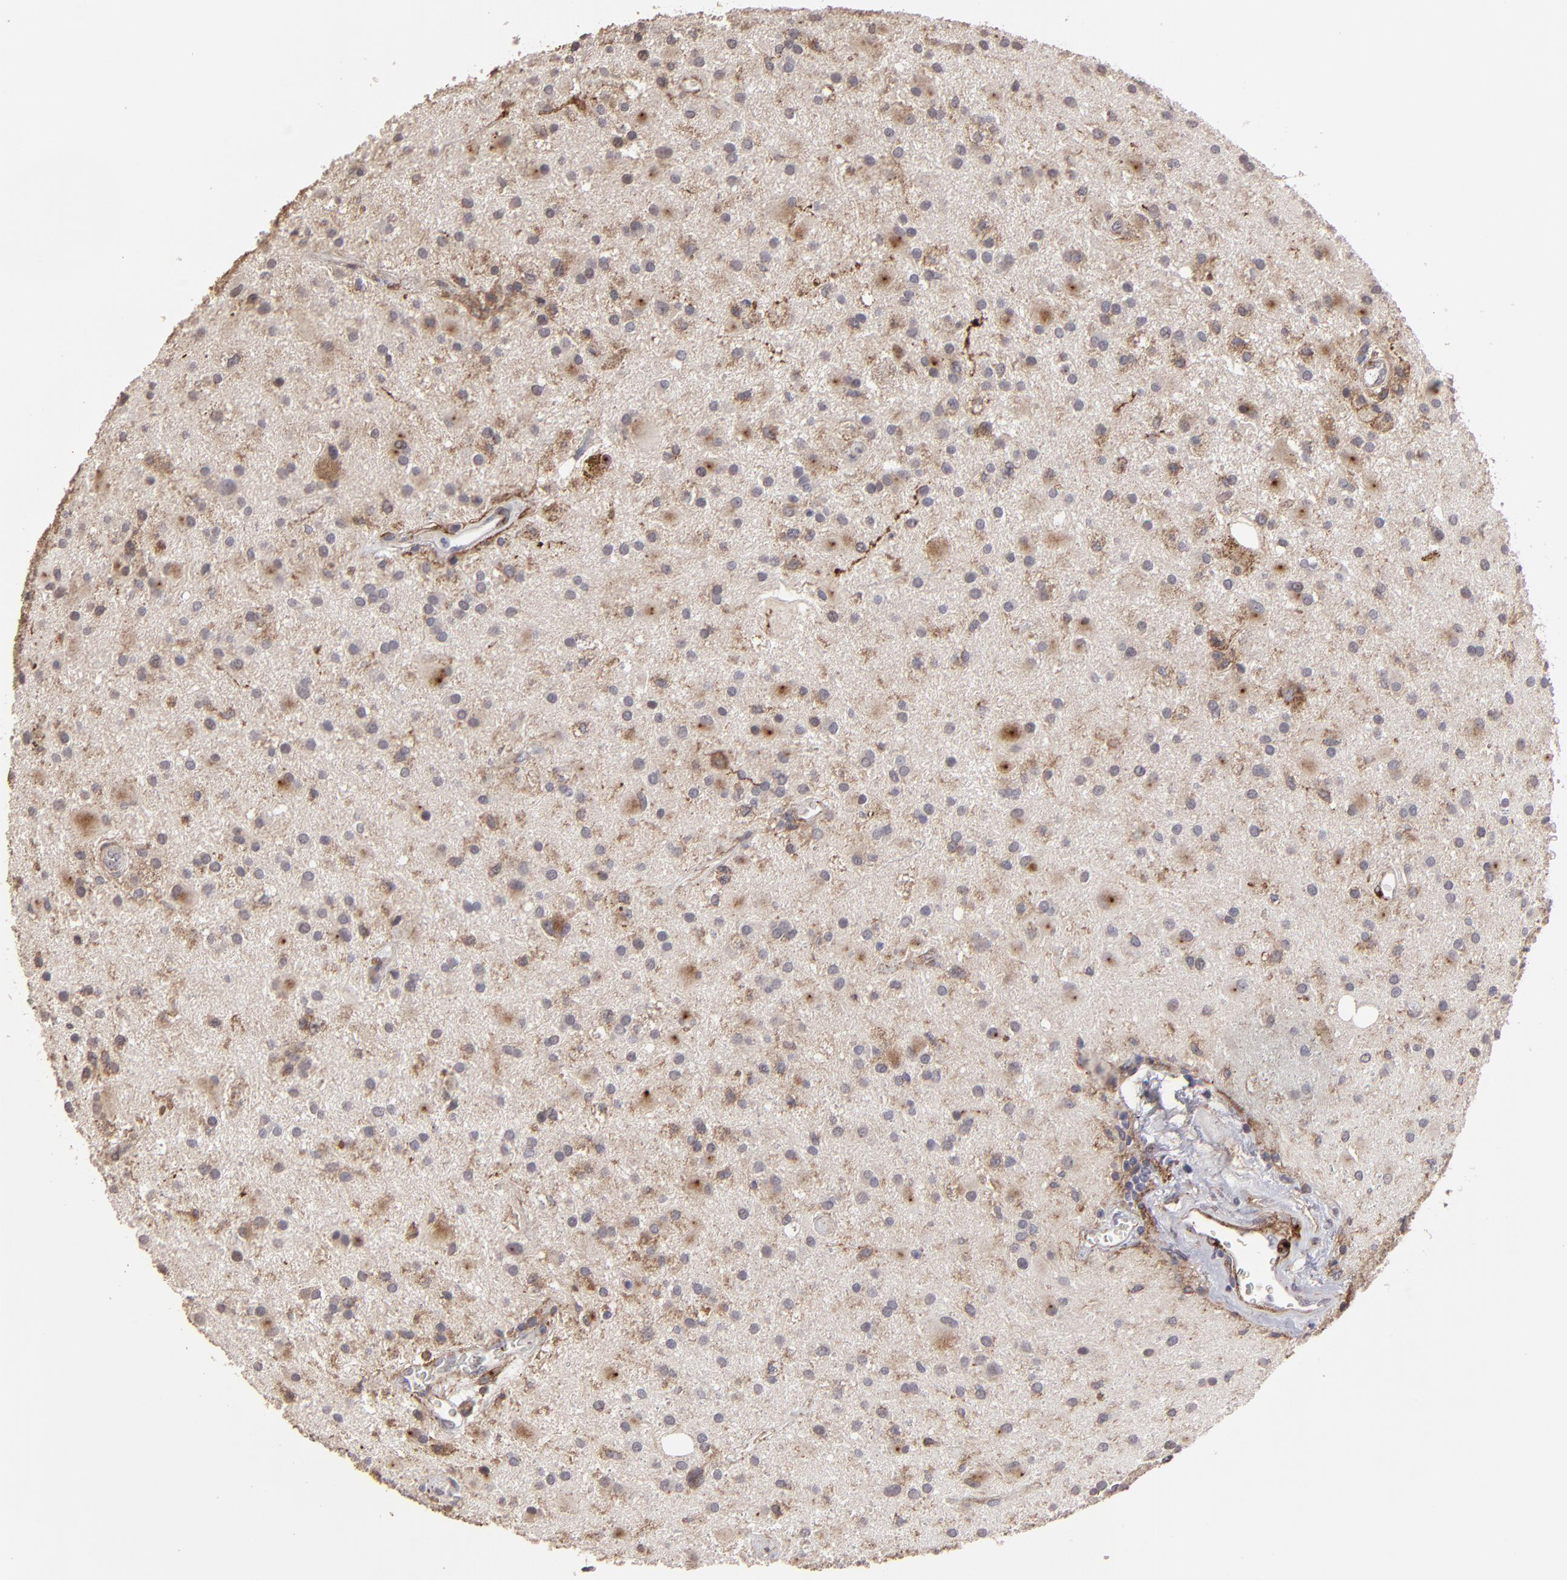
{"staining": {"intensity": "moderate", "quantity": "25%-75%", "location": "cytoplasmic/membranous"}, "tissue": "glioma", "cell_type": "Tumor cells", "image_type": "cancer", "snomed": [{"axis": "morphology", "description": "Glioma, malignant, Low grade"}, {"axis": "topography", "description": "Brain"}], "caption": "A brown stain highlights moderate cytoplasmic/membranous expression of a protein in glioma tumor cells.", "gene": "ITGB5", "patient": {"sex": "male", "age": 58}}